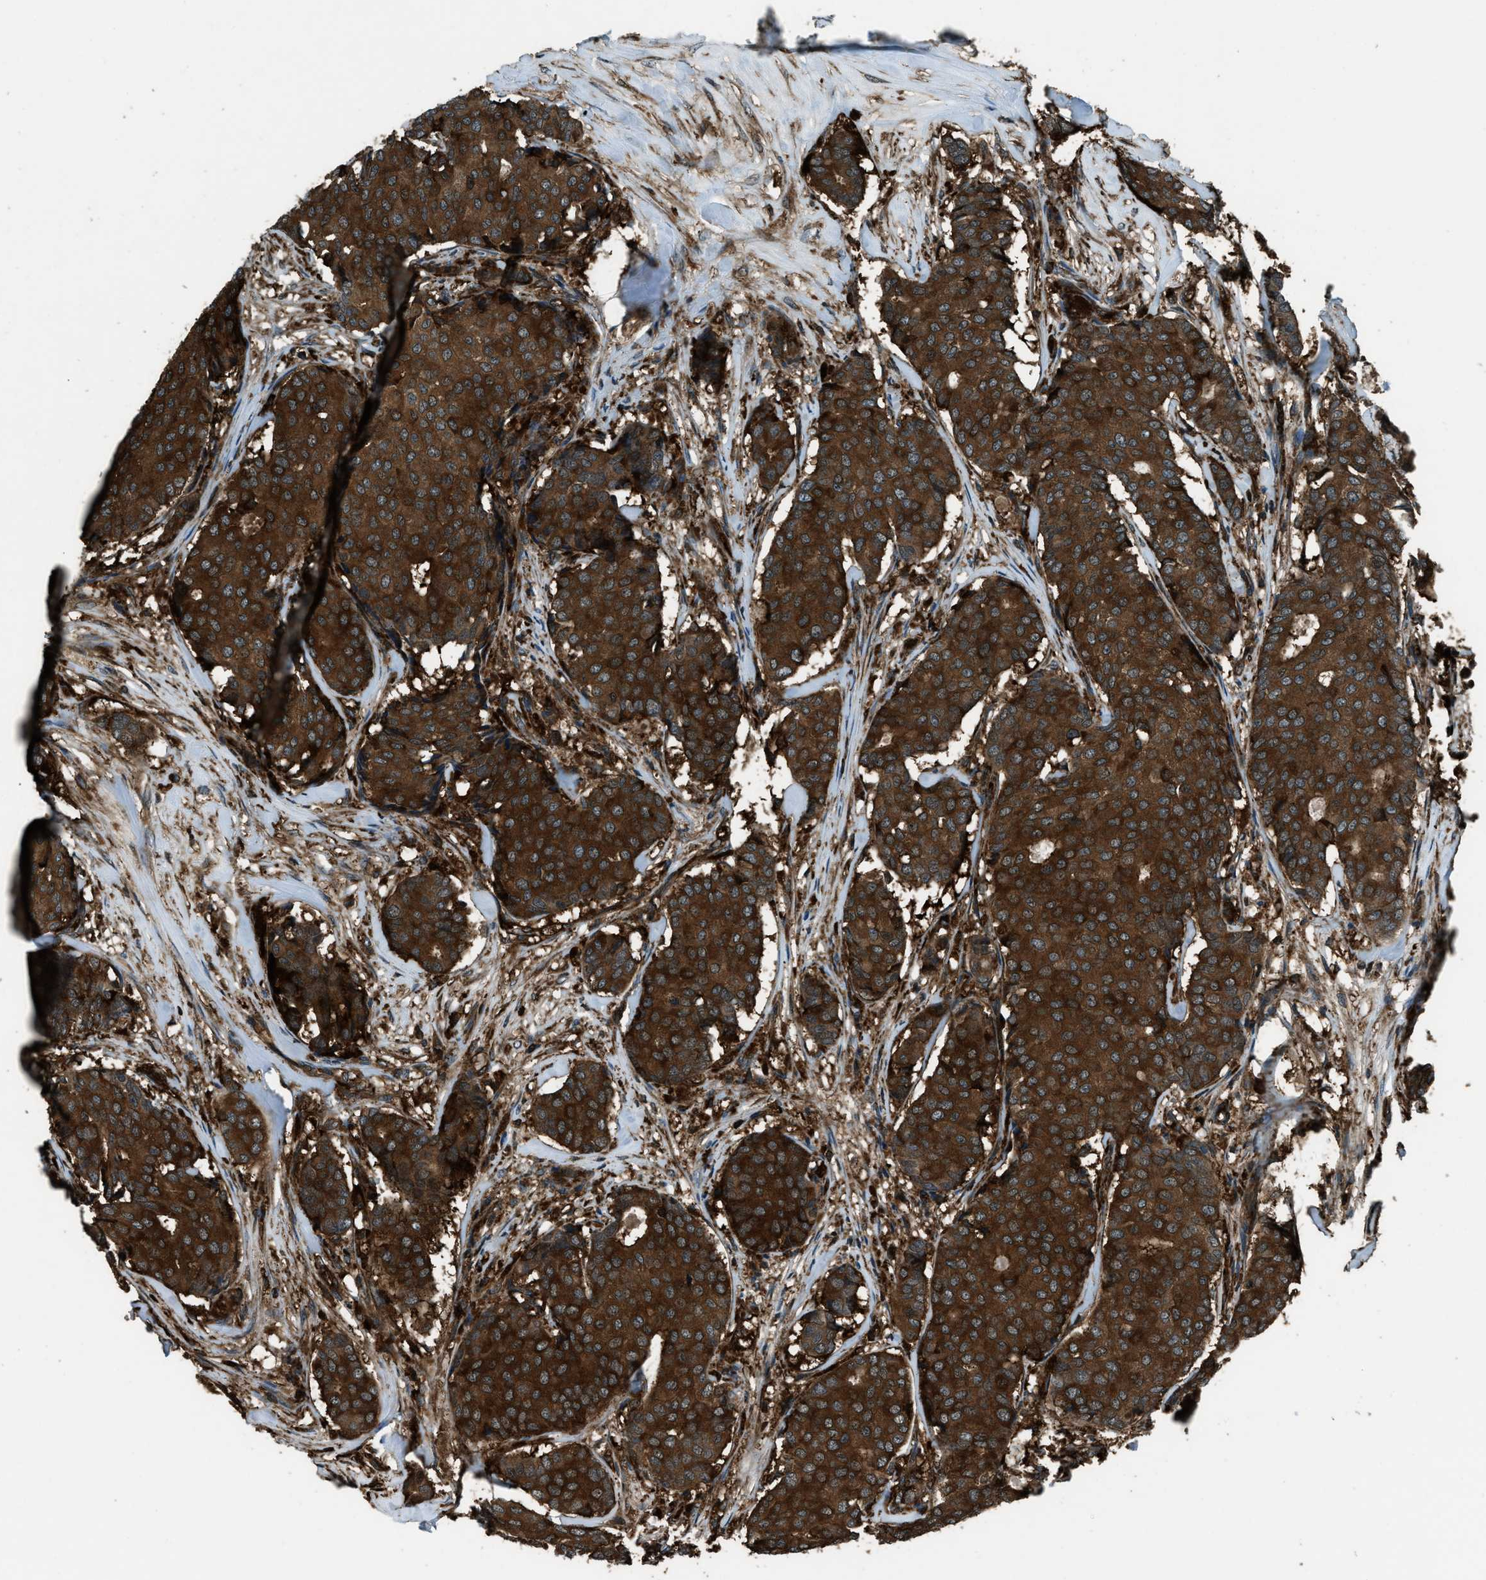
{"staining": {"intensity": "strong", "quantity": ">75%", "location": "cytoplasmic/membranous"}, "tissue": "breast cancer", "cell_type": "Tumor cells", "image_type": "cancer", "snomed": [{"axis": "morphology", "description": "Duct carcinoma"}, {"axis": "topography", "description": "Breast"}], "caption": "This micrograph reveals breast cancer stained with IHC to label a protein in brown. The cytoplasmic/membranous of tumor cells show strong positivity for the protein. Nuclei are counter-stained blue.", "gene": "SNX30", "patient": {"sex": "female", "age": 75}}